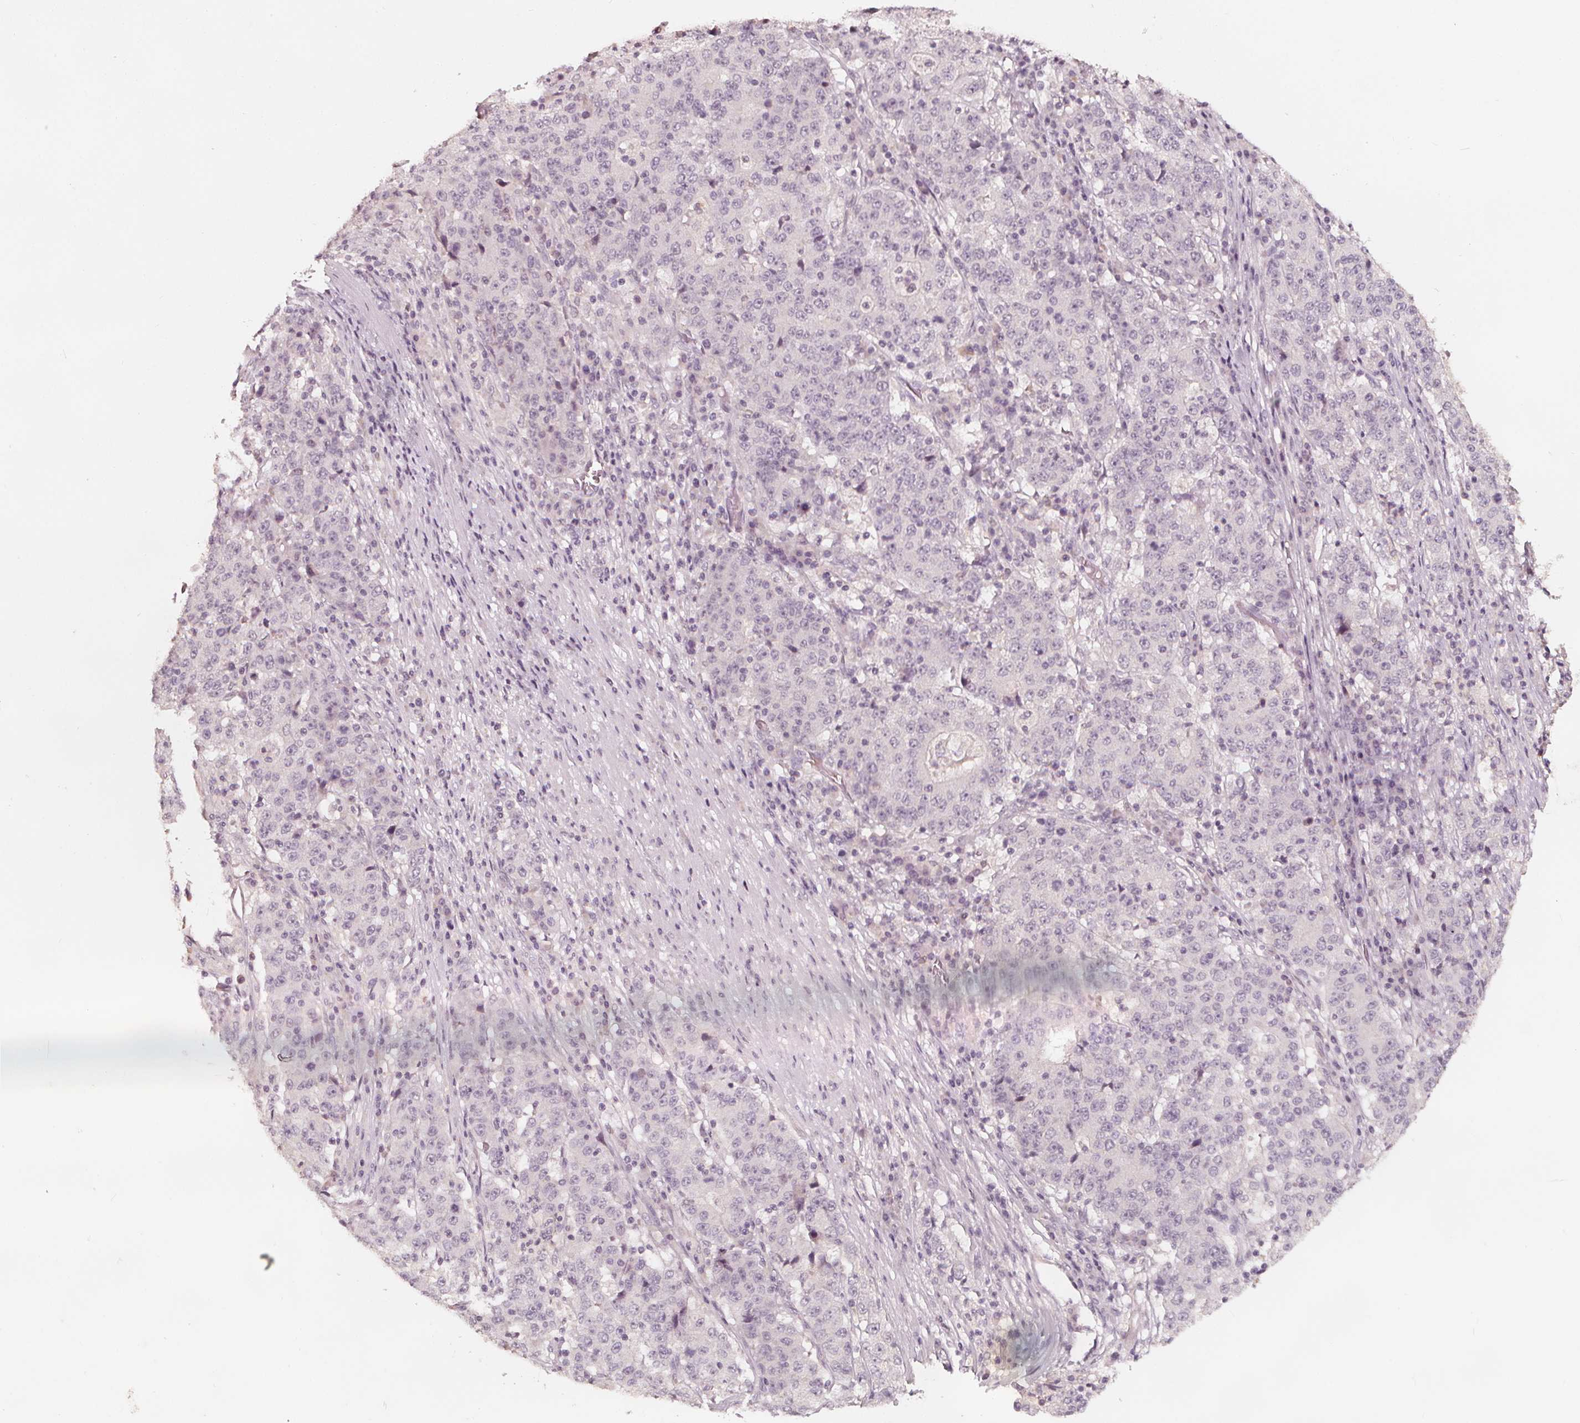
{"staining": {"intensity": "negative", "quantity": "none", "location": "none"}, "tissue": "stomach cancer", "cell_type": "Tumor cells", "image_type": "cancer", "snomed": [{"axis": "morphology", "description": "Adenocarcinoma, NOS"}, {"axis": "topography", "description": "Stomach"}], "caption": "A histopathology image of stomach adenocarcinoma stained for a protein shows no brown staining in tumor cells. Nuclei are stained in blue.", "gene": "NPC1L1", "patient": {"sex": "male", "age": 59}}